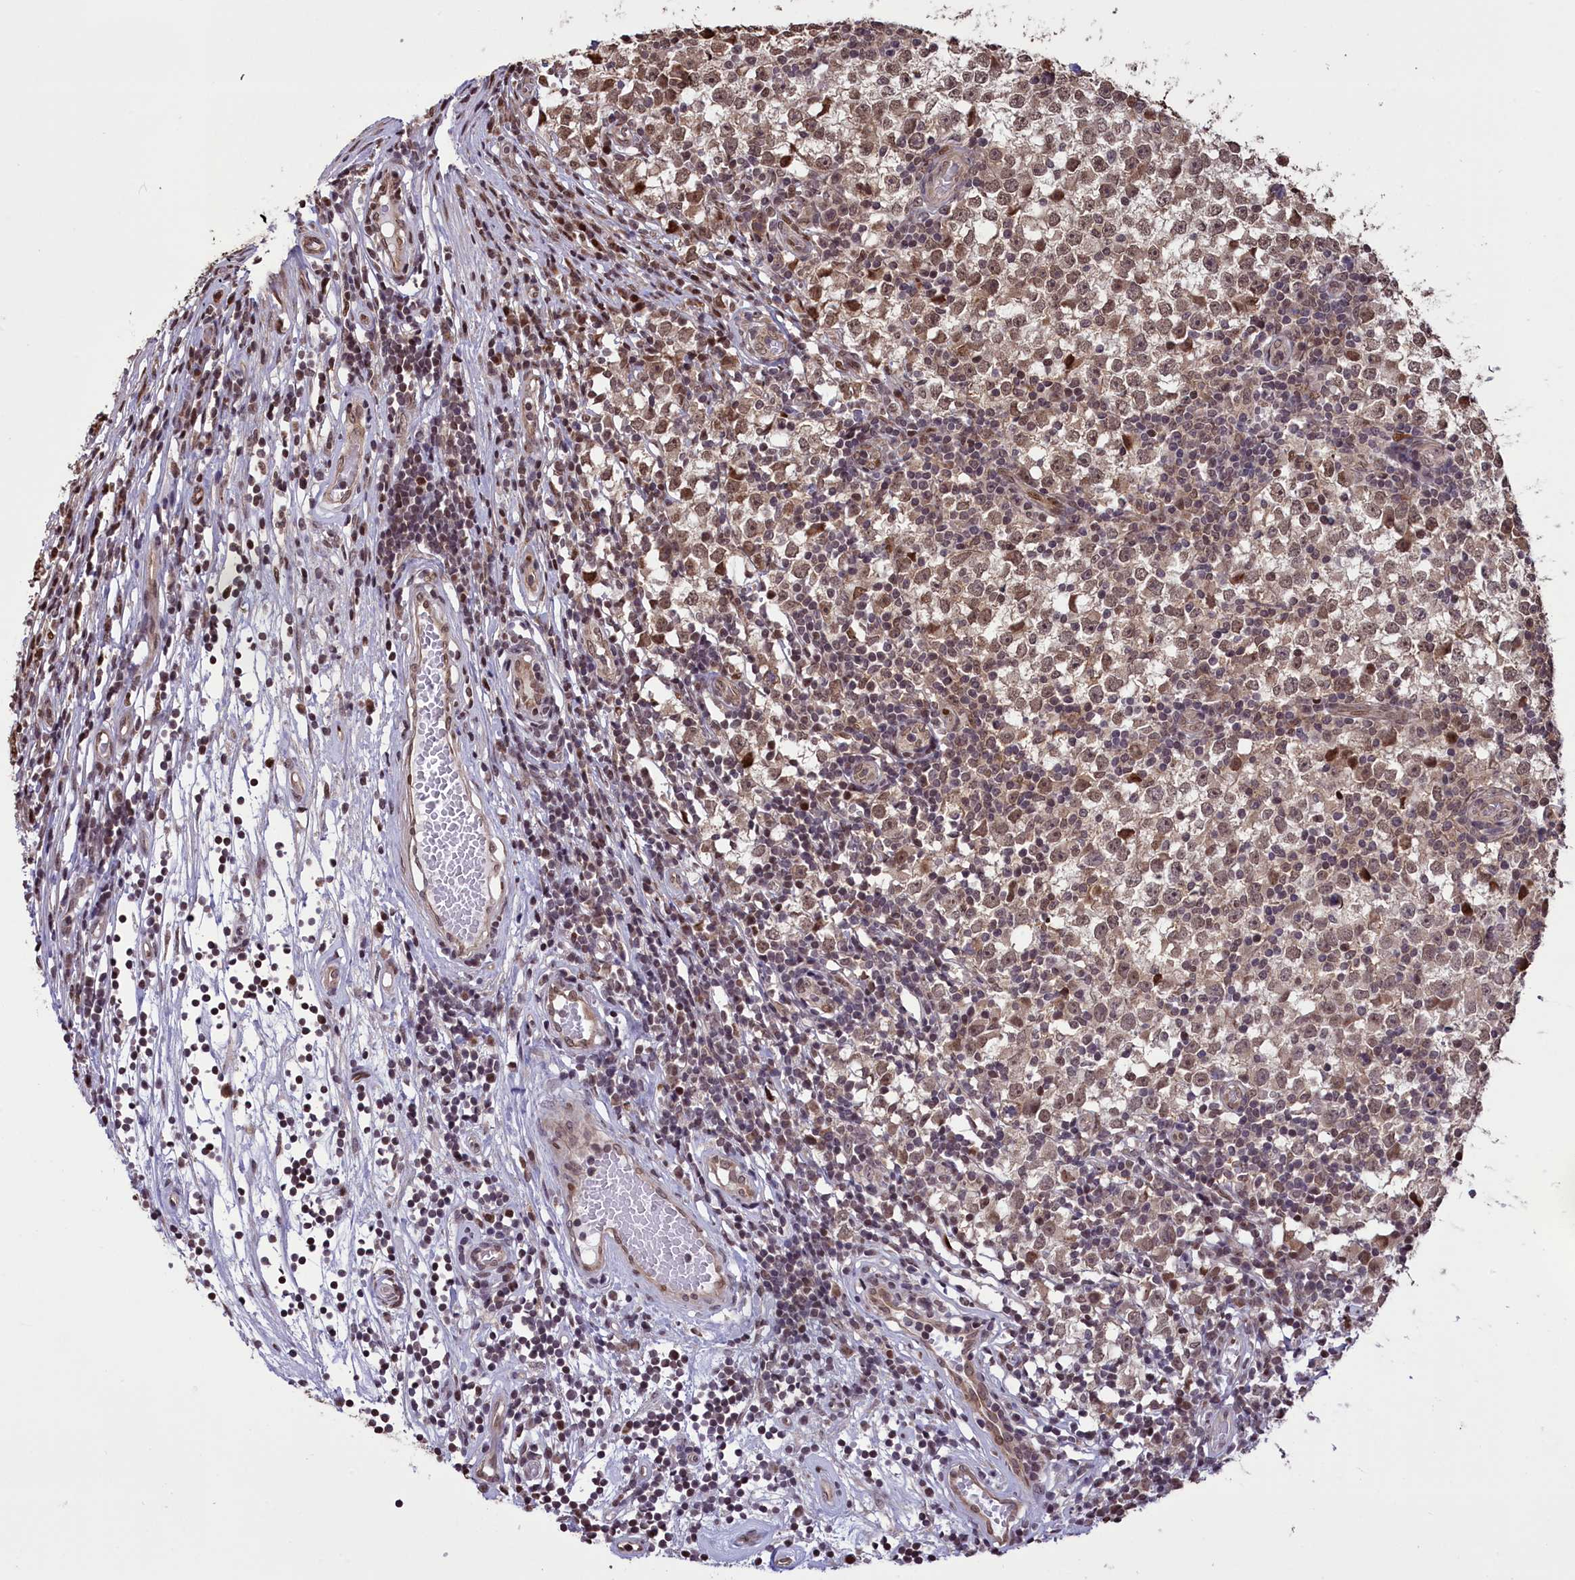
{"staining": {"intensity": "moderate", "quantity": ">75%", "location": "nuclear"}, "tissue": "testis cancer", "cell_type": "Tumor cells", "image_type": "cancer", "snomed": [{"axis": "morphology", "description": "Seminoma, NOS"}, {"axis": "topography", "description": "Testis"}], "caption": "The immunohistochemical stain highlights moderate nuclear expression in tumor cells of testis cancer tissue.", "gene": "RELB", "patient": {"sex": "male", "age": 65}}